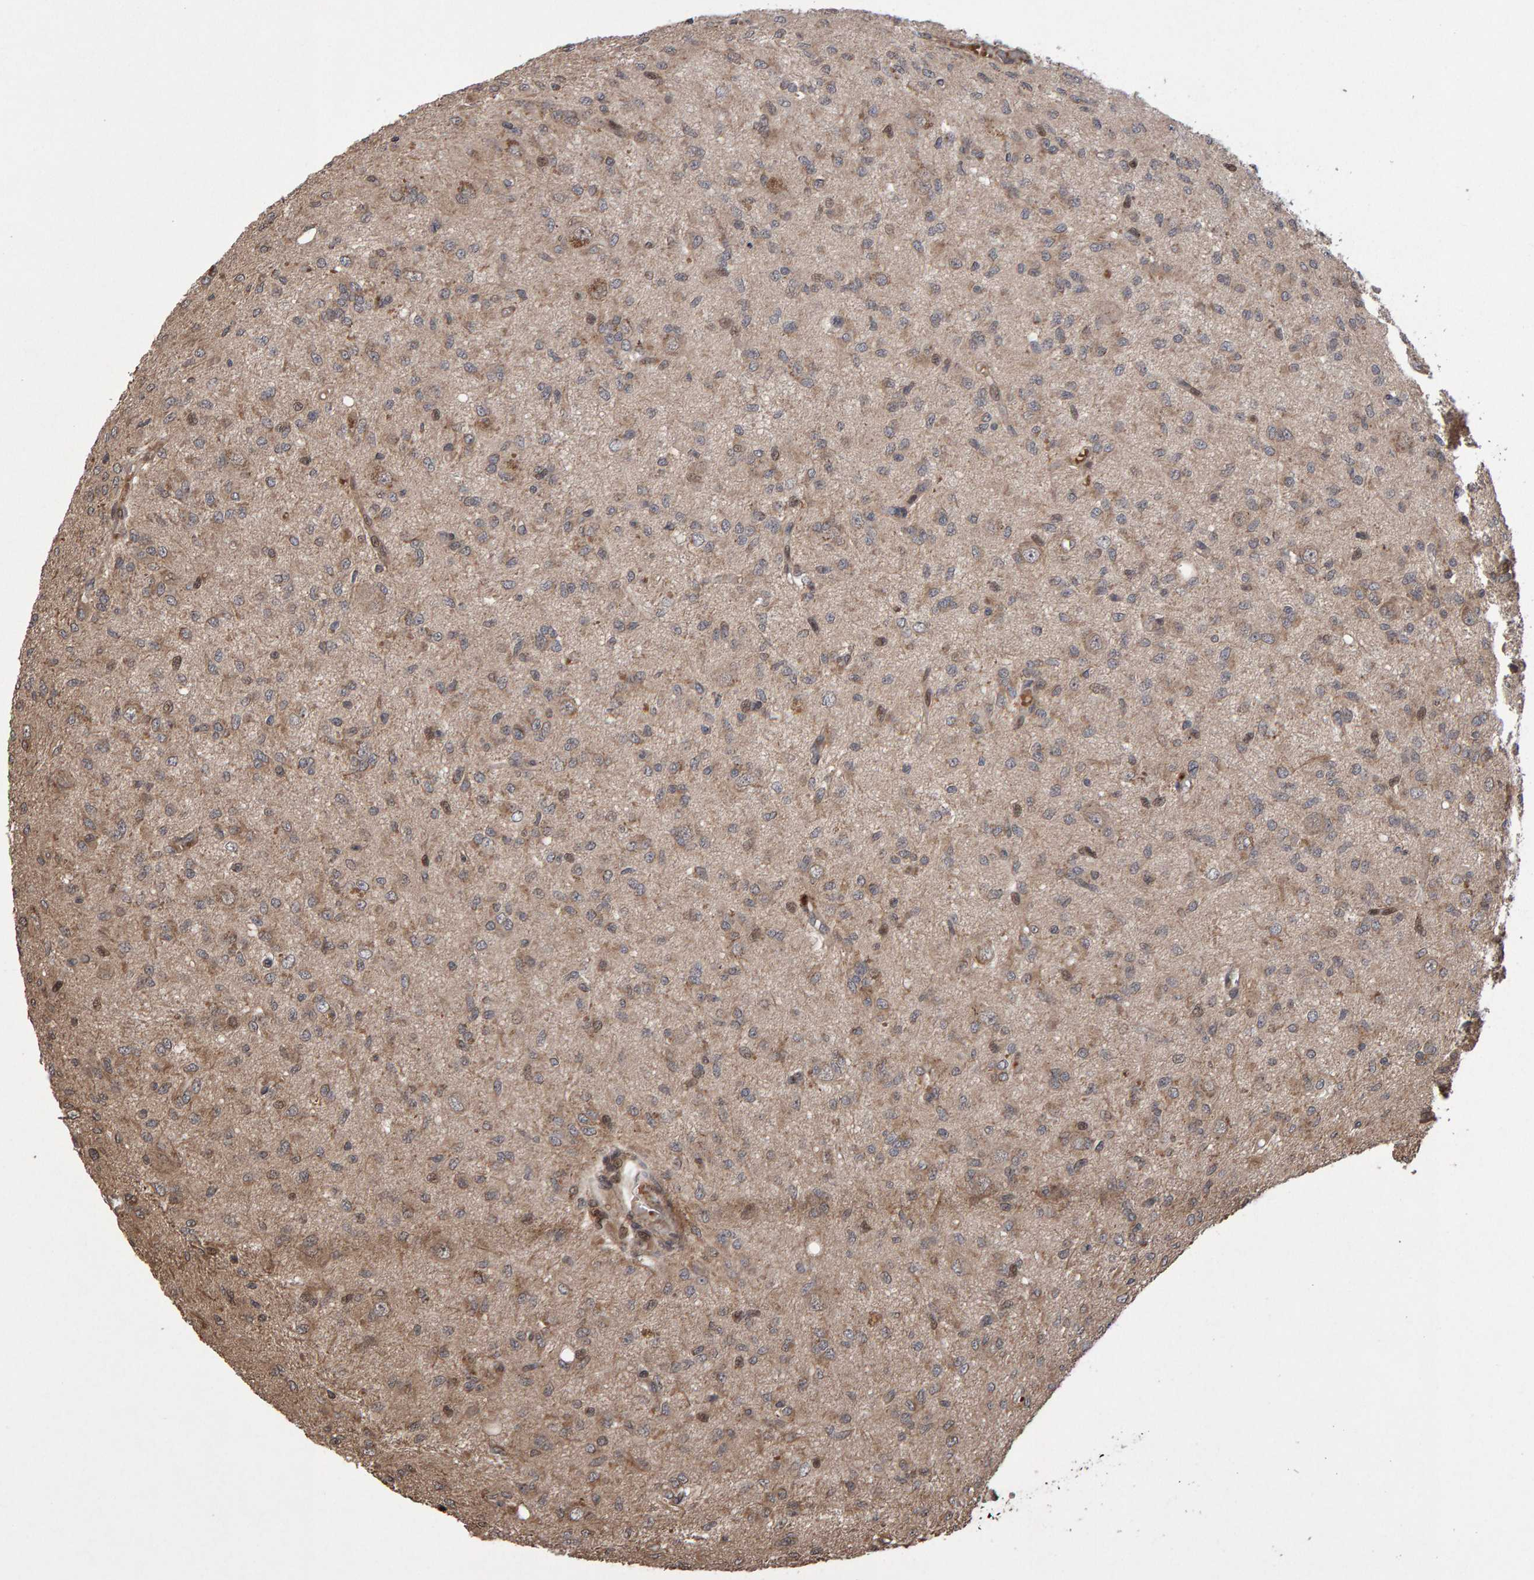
{"staining": {"intensity": "weak", "quantity": ">75%", "location": "cytoplasmic/membranous"}, "tissue": "glioma", "cell_type": "Tumor cells", "image_type": "cancer", "snomed": [{"axis": "morphology", "description": "Glioma, malignant, High grade"}, {"axis": "topography", "description": "Brain"}], "caption": "DAB (3,3'-diaminobenzidine) immunohistochemical staining of human malignant glioma (high-grade) displays weak cytoplasmic/membranous protein positivity in approximately >75% of tumor cells. (IHC, brightfield microscopy, high magnification).", "gene": "PECR", "patient": {"sex": "female", "age": 59}}